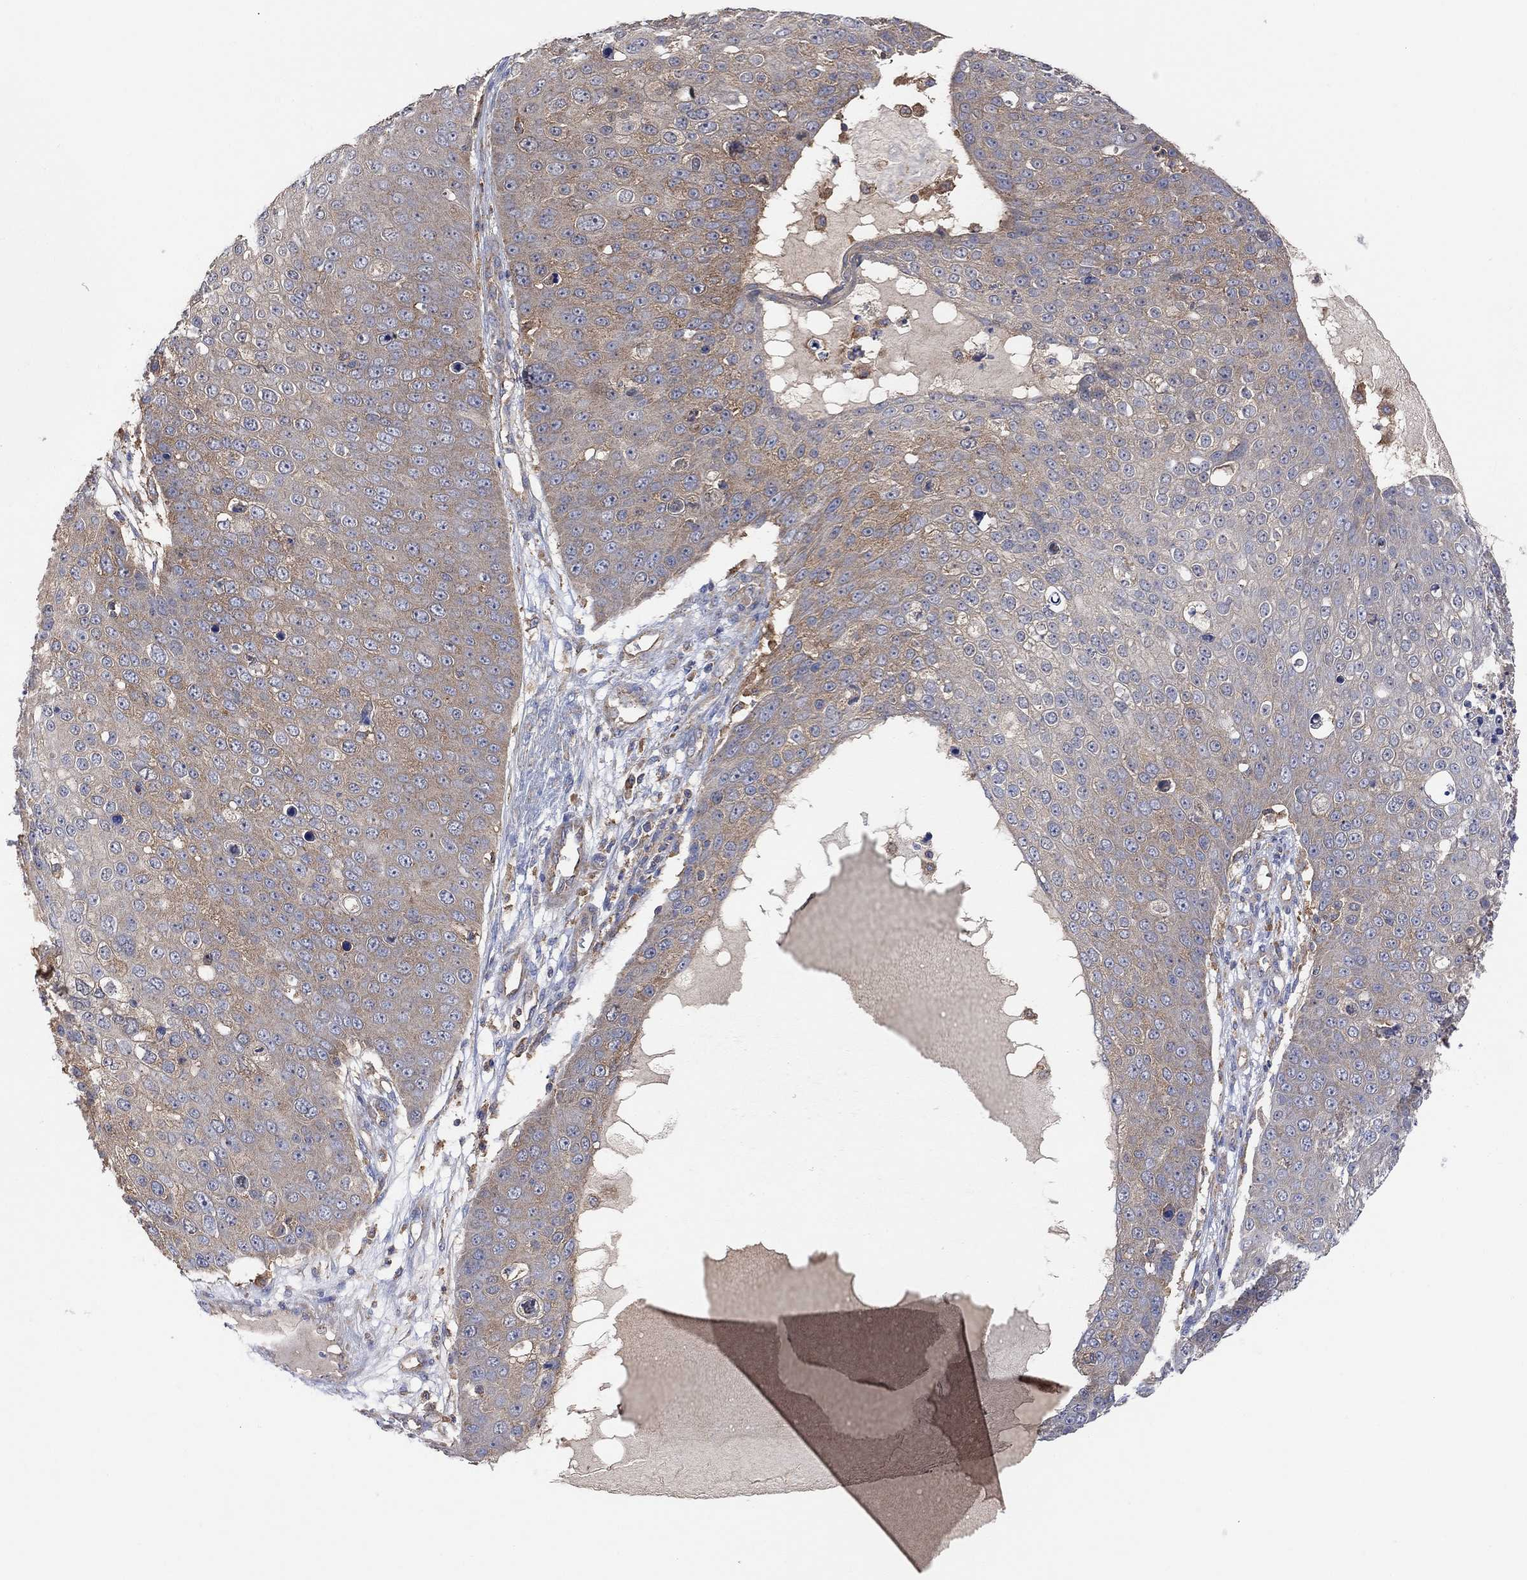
{"staining": {"intensity": "weak", "quantity": ">75%", "location": "cytoplasmic/membranous"}, "tissue": "skin cancer", "cell_type": "Tumor cells", "image_type": "cancer", "snomed": [{"axis": "morphology", "description": "Squamous cell carcinoma, NOS"}, {"axis": "topography", "description": "Skin"}], "caption": "A high-resolution photomicrograph shows immunohistochemistry (IHC) staining of skin cancer, which reveals weak cytoplasmic/membranous positivity in approximately >75% of tumor cells.", "gene": "BLOC1S3", "patient": {"sex": "male", "age": 71}}